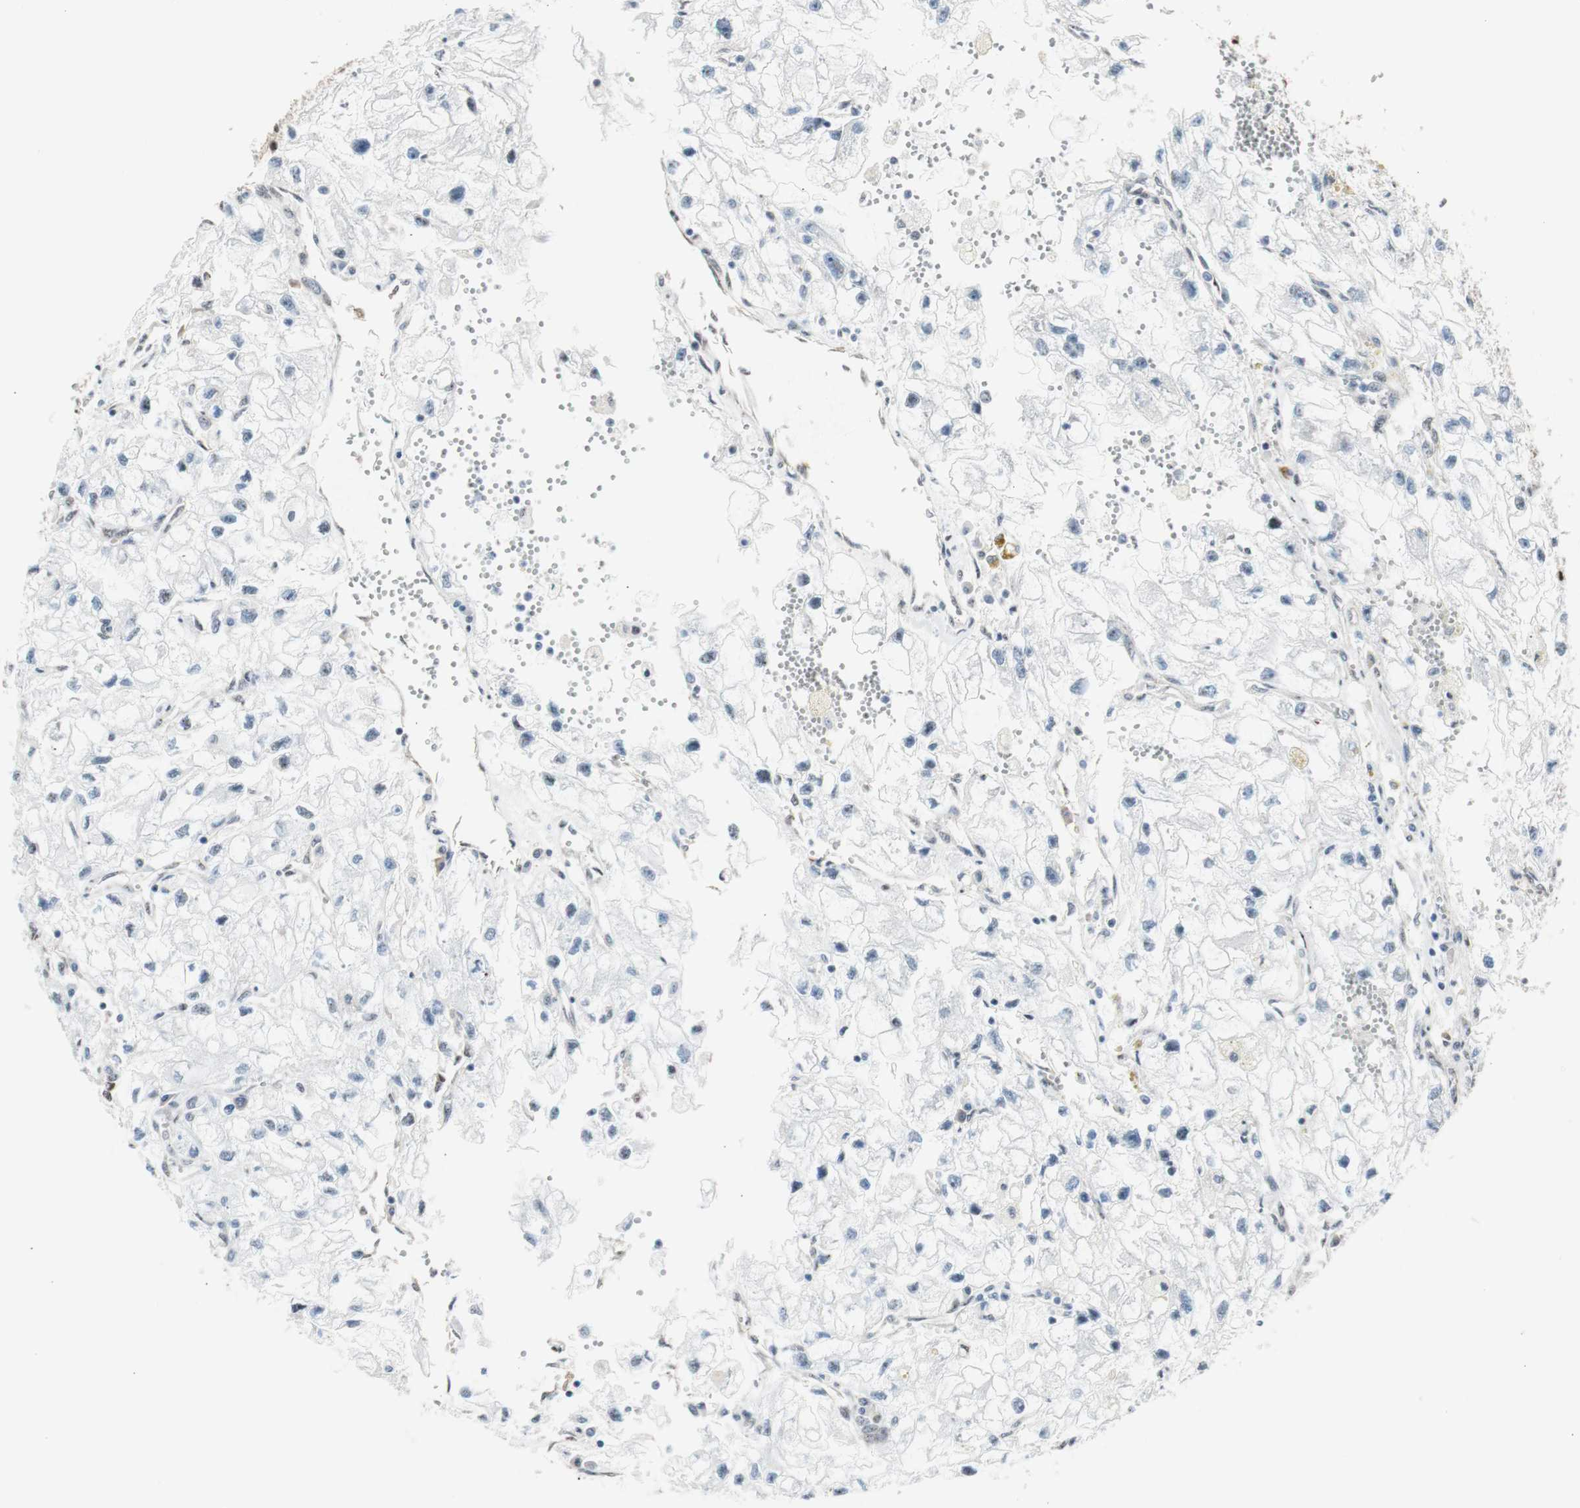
{"staining": {"intensity": "negative", "quantity": "none", "location": "none"}, "tissue": "renal cancer", "cell_type": "Tumor cells", "image_type": "cancer", "snomed": [{"axis": "morphology", "description": "Adenocarcinoma, NOS"}, {"axis": "topography", "description": "Kidney"}], "caption": "IHC histopathology image of neoplastic tissue: renal adenocarcinoma stained with DAB reveals no significant protein positivity in tumor cells.", "gene": "PML", "patient": {"sex": "female", "age": 70}}